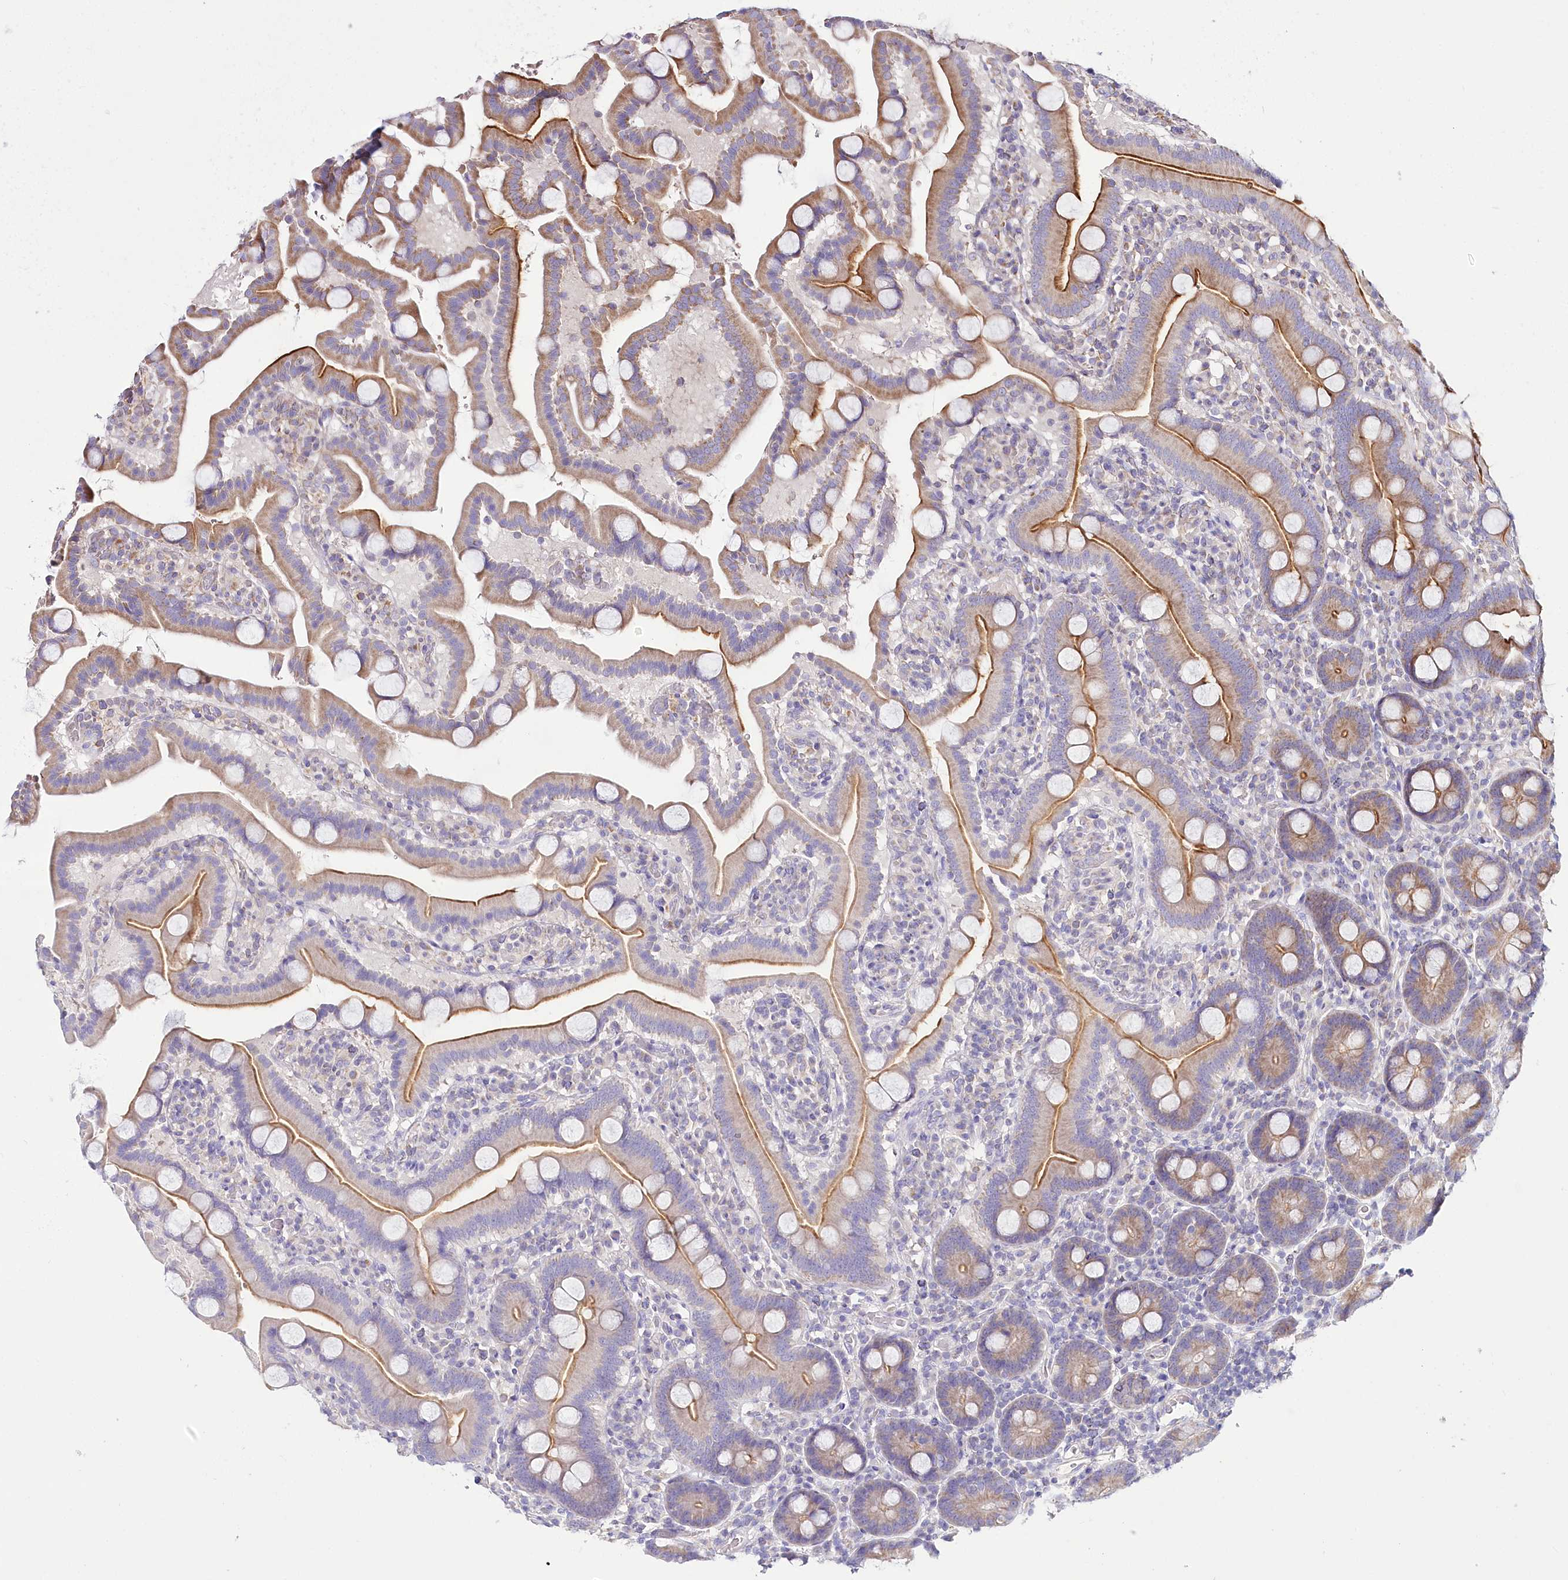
{"staining": {"intensity": "strong", "quantity": "25%-75%", "location": "cytoplasmic/membranous"}, "tissue": "duodenum", "cell_type": "Glandular cells", "image_type": "normal", "snomed": [{"axis": "morphology", "description": "Normal tissue, NOS"}, {"axis": "topography", "description": "Duodenum"}], "caption": "The histopathology image exhibits immunohistochemical staining of unremarkable duodenum. There is strong cytoplasmic/membranous positivity is seen in approximately 25%-75% of glandular cells.", "gene": "THUMPD3", "patient": {"sex": "male", "age": 55}}